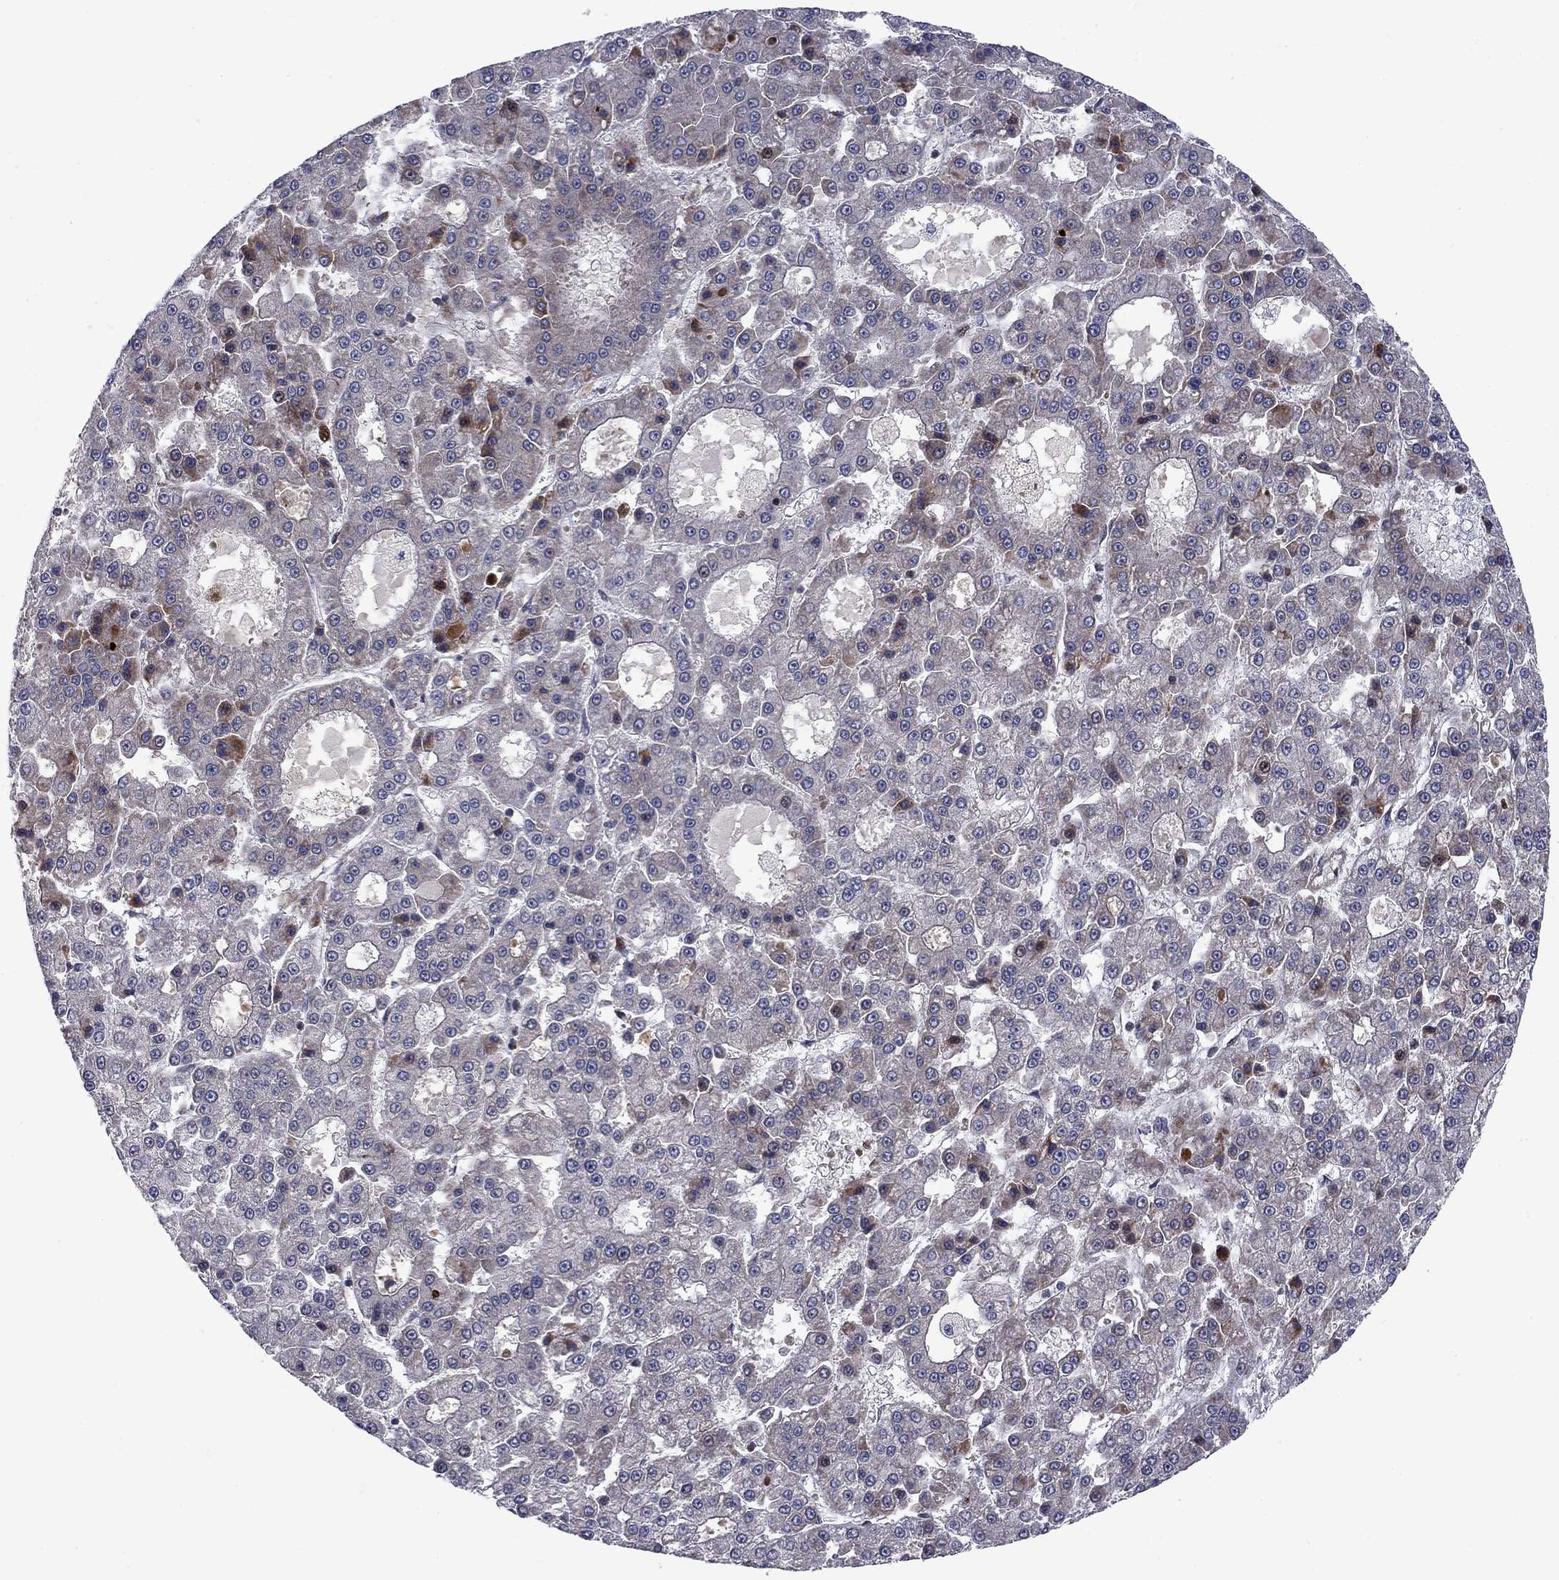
{"staining": {"intensity": "negative", "quantity": "none", "location": "none"}, "tissue": "liver cancer", "cell_type": "Tumor cells", "image_type": "cancer", "snomed": [{"axis": "morphology", "description": "Carcinoma, Hepatocellular, NOS"}, {"axis": "topography", "description": "Liver"}], "caption": "The photomicrograph demonstrates no staining of tumor cells in hepatocellular carcinoma (liver).", "gene": "MIOS", "patient": {"sex": "male", "age": 70}}